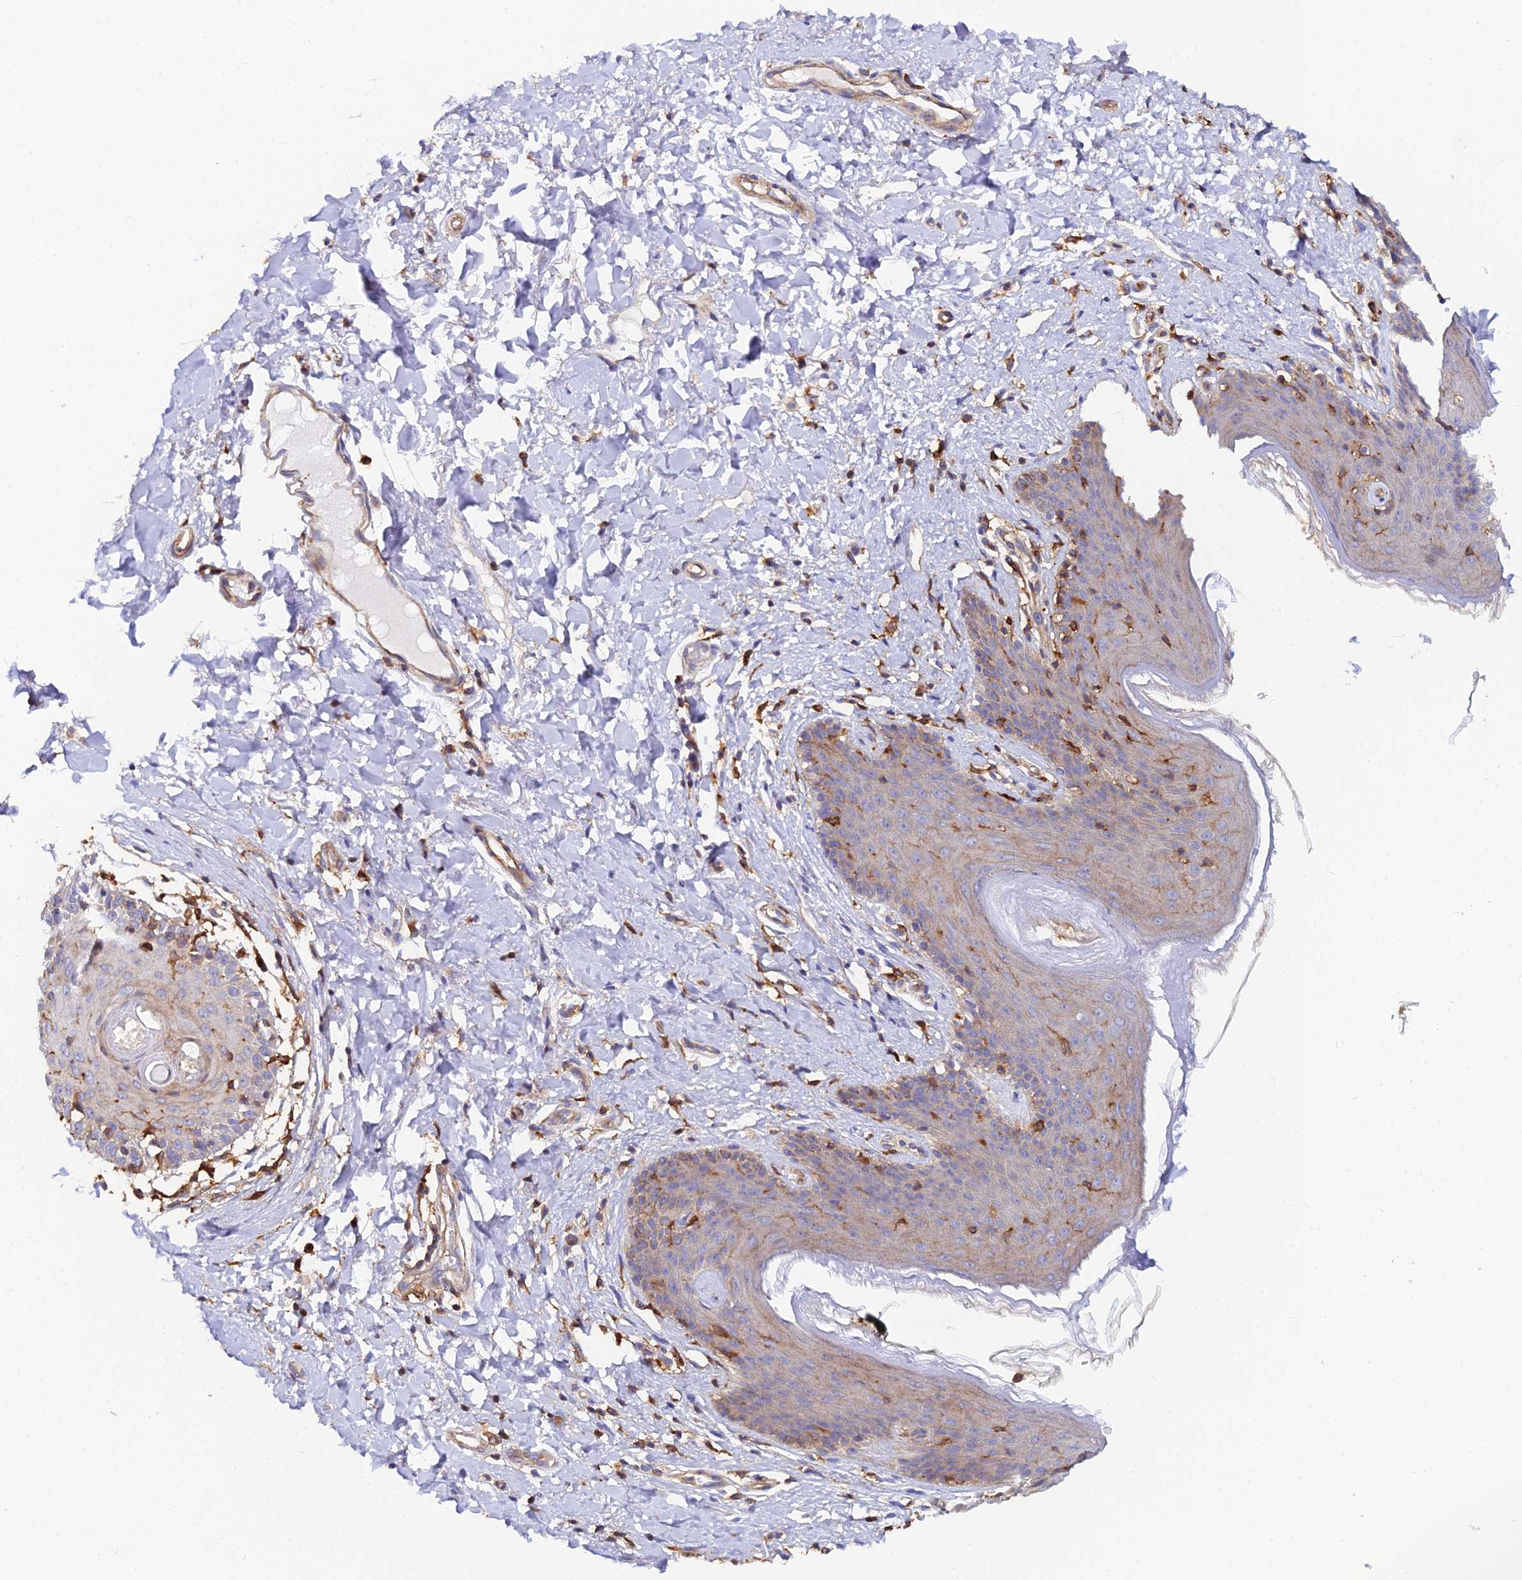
{"staining": {"intensity": "weak", "quantity": "25%-75%", "location": "cytoplasmic/membranous"}, "tissue": "skin", "cell_type": "Epidermal cells", "image_type": "normal", "snomed": [{"axis": "morphology", "description": "Normal tissue, NOS"}, {"axis": "topography", "description": "Vulva"}], "caption": "Skin stained for a protein (brown) demonstrates weak cytoplasmic/membranous positive expression in approximately 25%-75% of epidermal cells.", "gene": "GNG5B", "patient": {"sex": "female", "age": 66}}